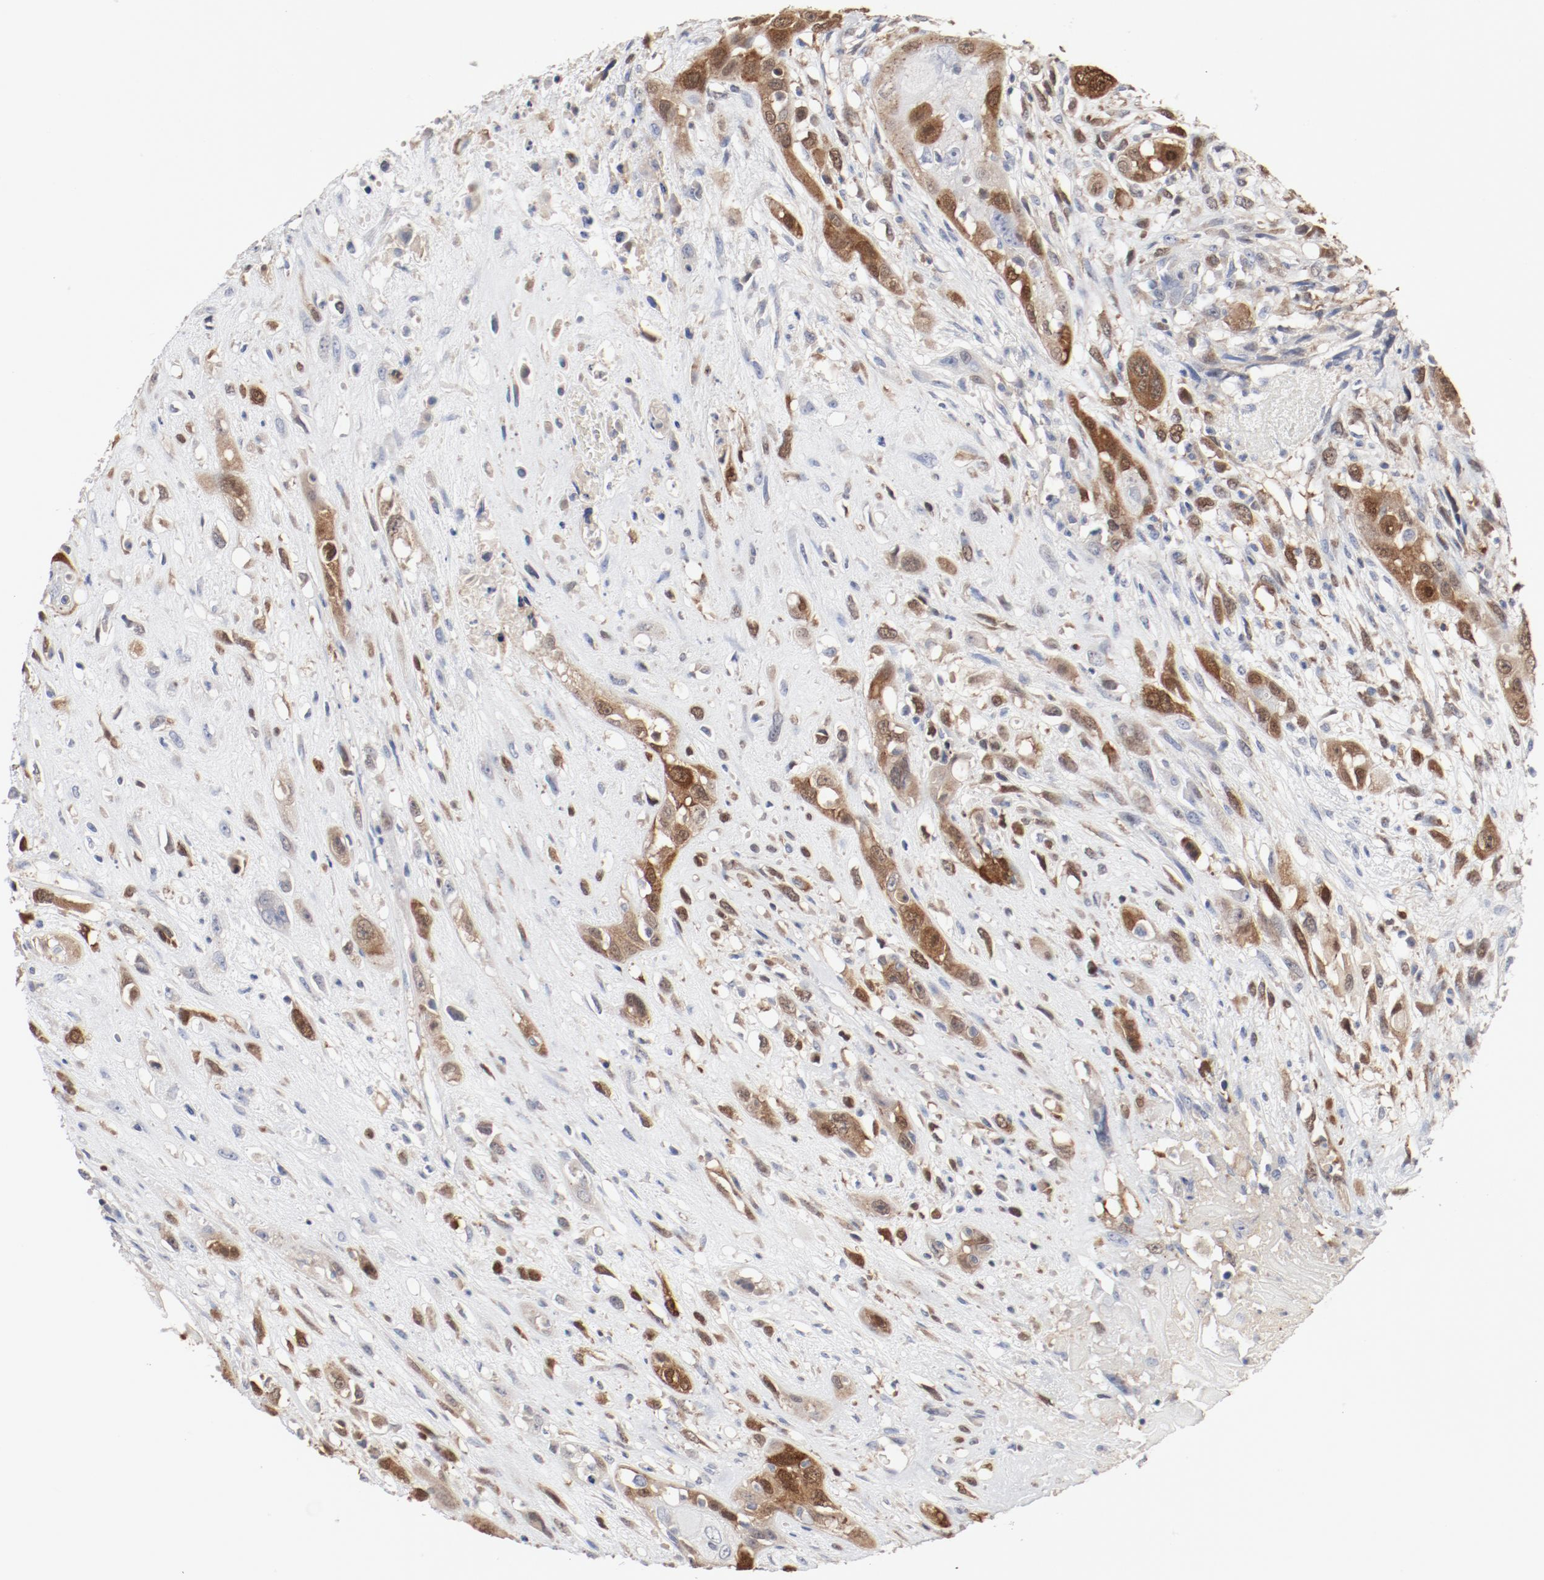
{"staining": {"intensity": "moderate", "quantity": ">75%", "location": "cytoplasmic/membranous,nuclear"}, "tissue": "head and neck cancer", "cell_type": "Tumor cells", "image_type": "cancer", "snomed": [{"axis": "morphology", "description": "Necrosis, NOS"}, {"axis": "morphology", "description": "Neoplasm, malignant, NOS"}, {"axis": "topography", "description": "Salivary gland"}, {"axis": "topography", "description": "Head-Neck"}], "caption": "Malignant neoplasm (head and neck) was stained to show a protein in brown. There is medium levels of moderate cytoplasmic/membranous and nuclear expression in about >75% of tumor cells.", "gene": "CDK1", "patient": {"sex": "male", "age": 43}}